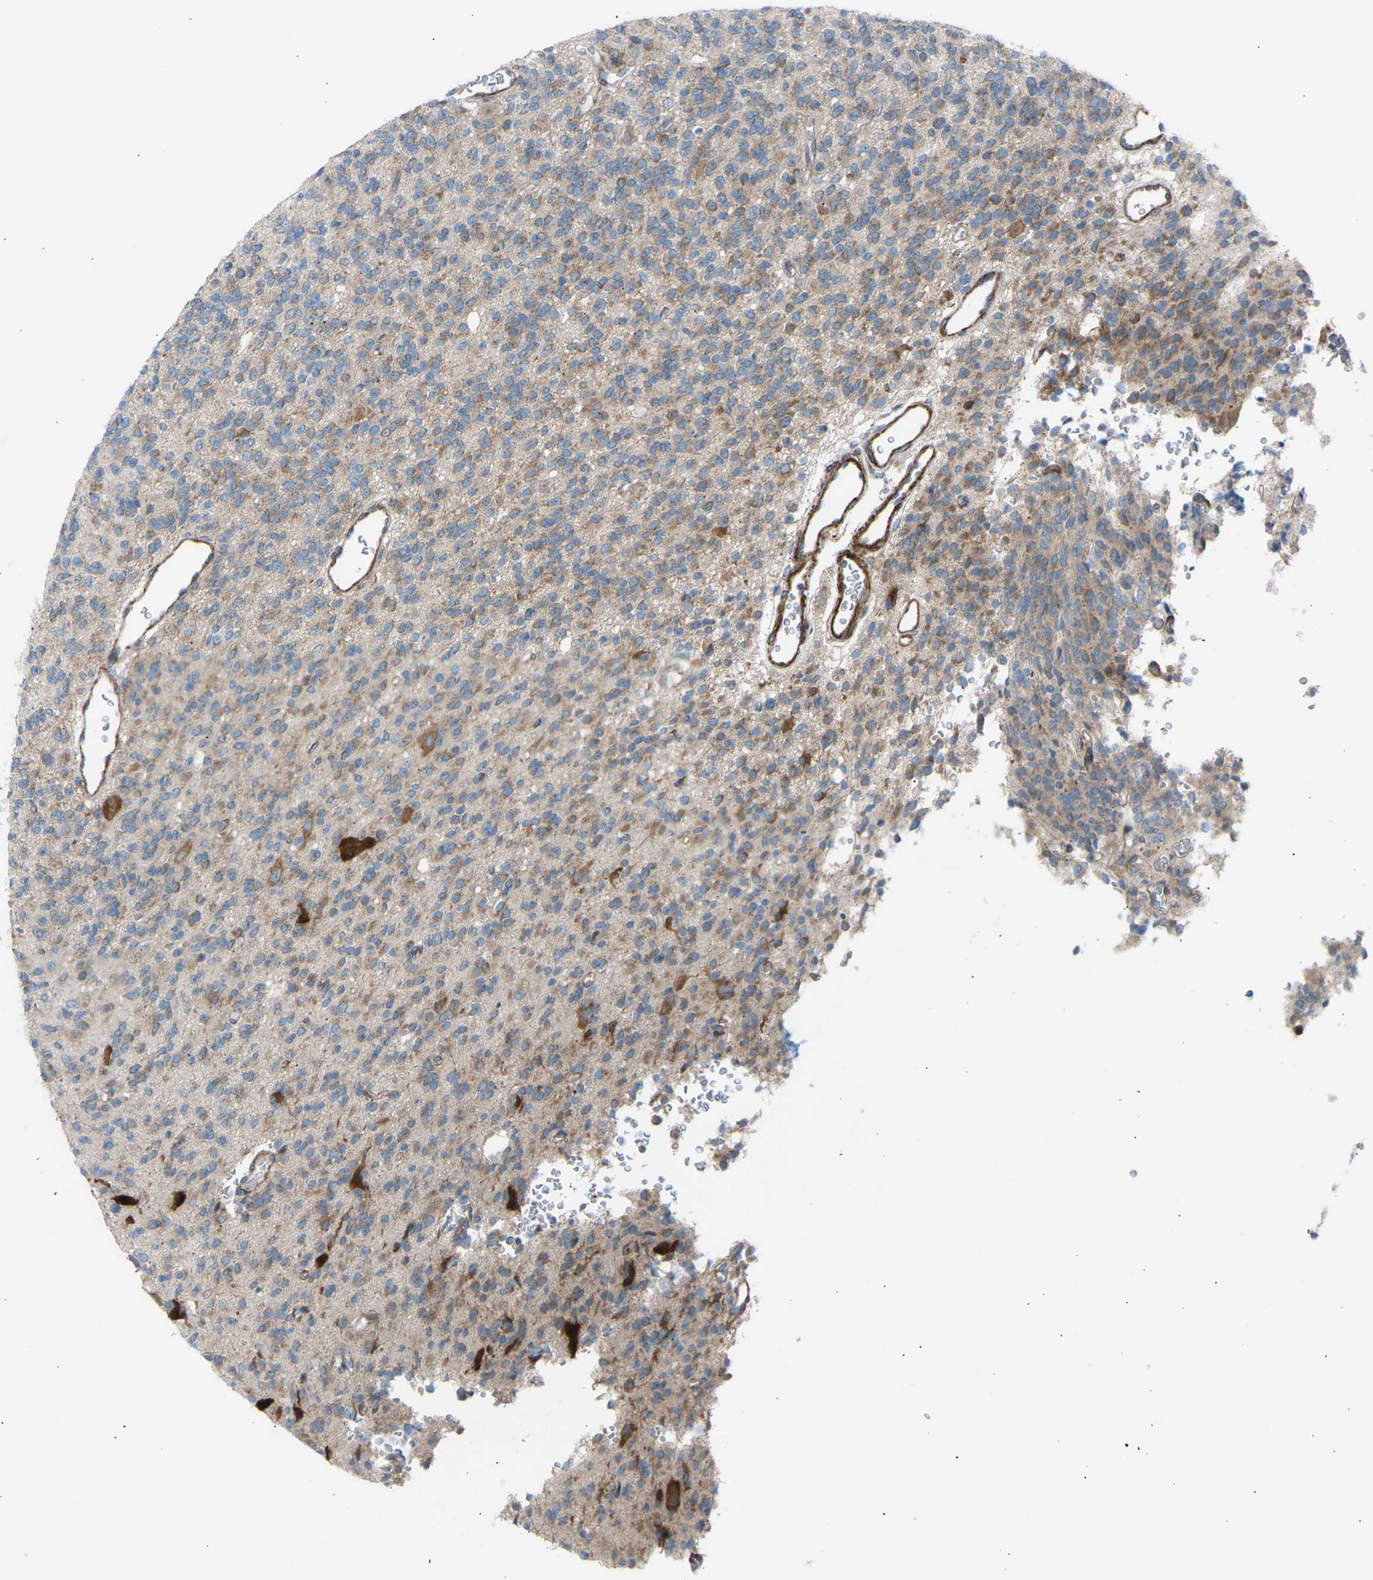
{"staining": {"intensity": "moderate", "quantity": ">75%", "location": "cytoplasmic/membranous"}, "tissue": "glioma", "cell_type": "Tumor cells", "image_type": "cancer", "snomed": [{"axis": "morphology", "description": "Glioma, malignant, High grade"}, {"axis": "topography", "description": "Brain"}], "caption": "Immunohistochemical staining of human high-grade glioma (malignant) displays moderate cytoplasmic/membranous protein expression in about >75% of tumor cells.", "gene": "VPS41", "patient": {"sex": "male", "age": 34}}